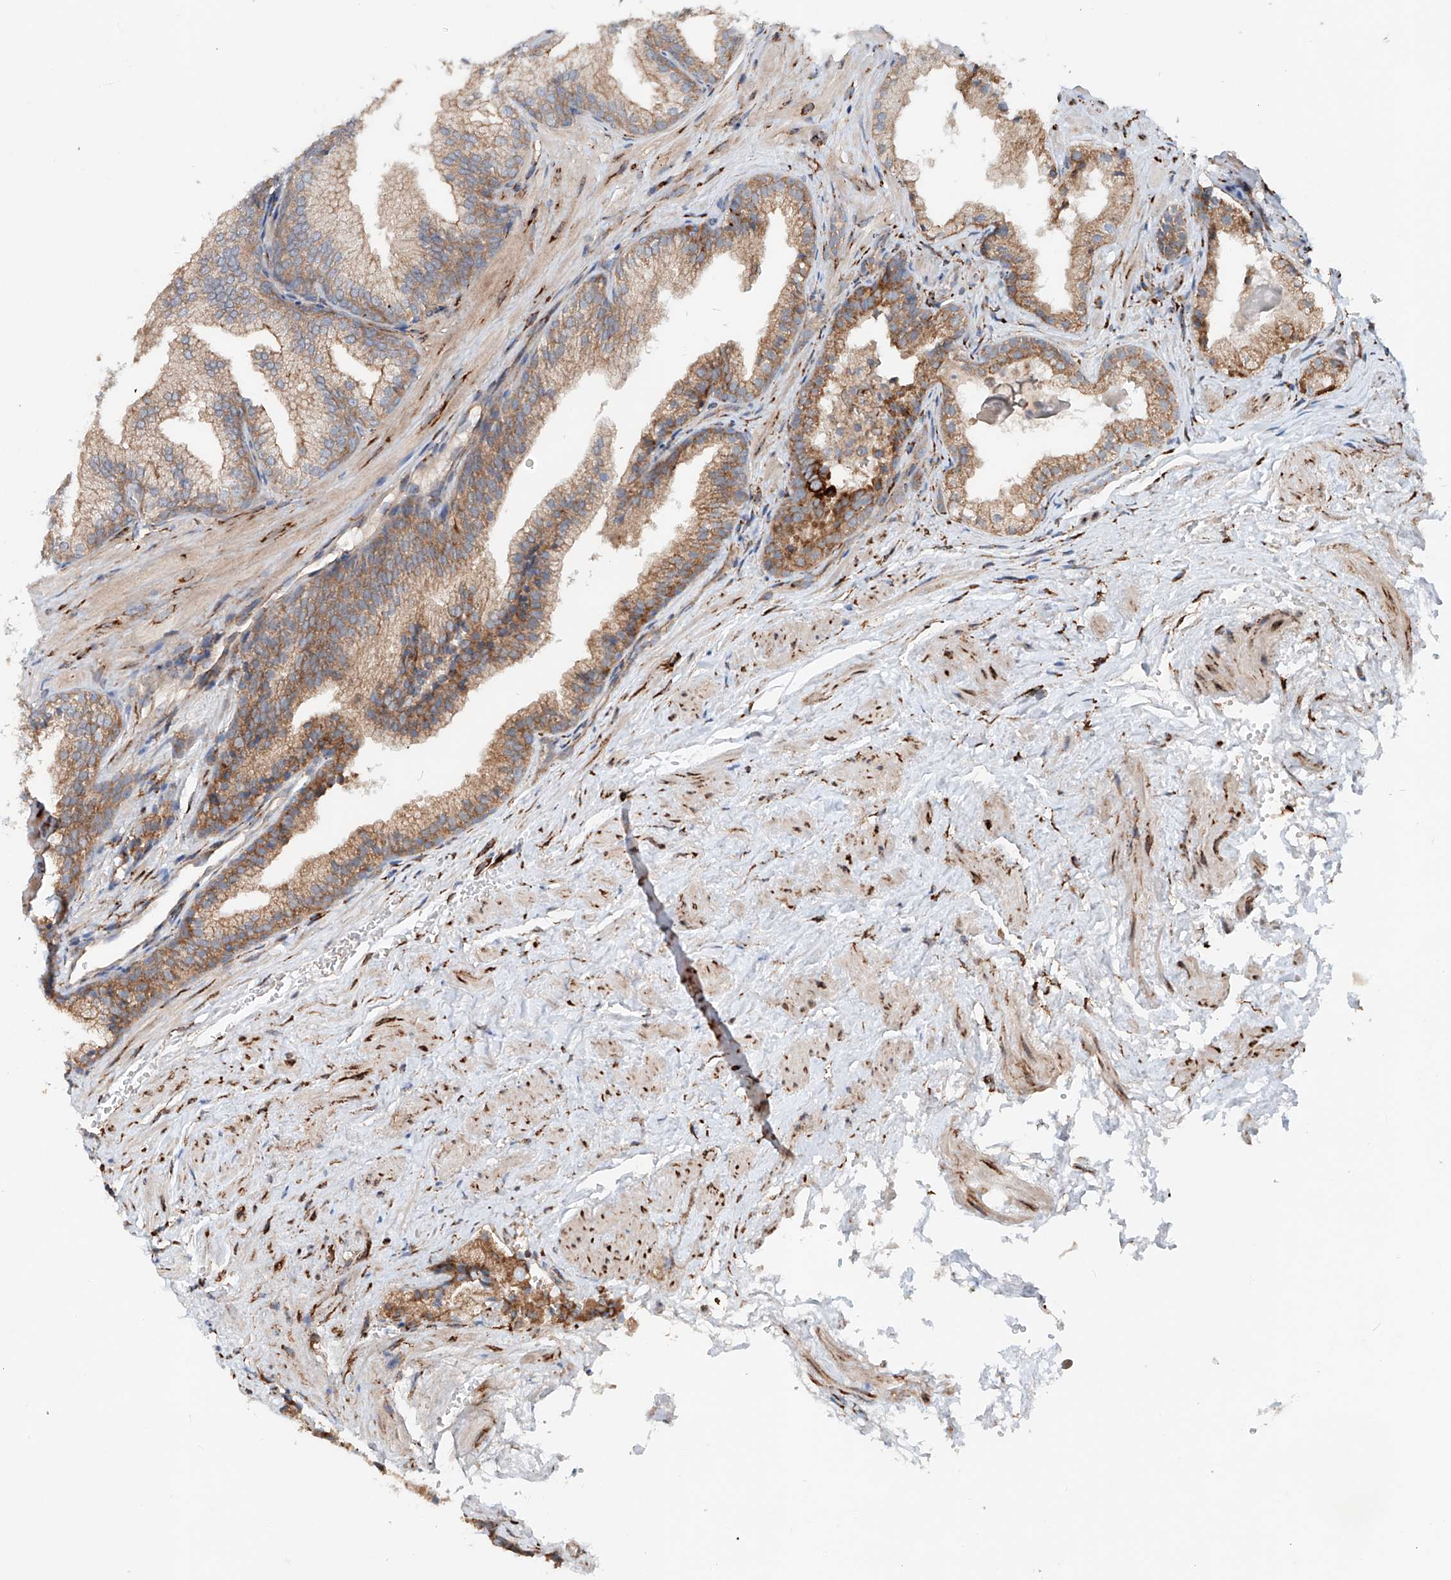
{"staining": {"intensity": "moderate", "quantity": ">75%", "location": "cytoplasmic/membranous"}, "tissue": "prostate", "cell_type": "Glandular cells", "image_type": "normal", "snomed": [{"axis": "morphology", "description": "Normal tissue, NOS"}, {"axis": "topography", "description": "Prostate"}], "caption": "Brown immunohistochemical staining in benign human prostate shows moderate cytoplasmic/membranous expression in about >75% of glandular cells. Immunohistochemistry stains the protein in brown and the nuclei are stained blue.", "gene": "SNAP29", "patient": {"sex": "male", "age": 76}}